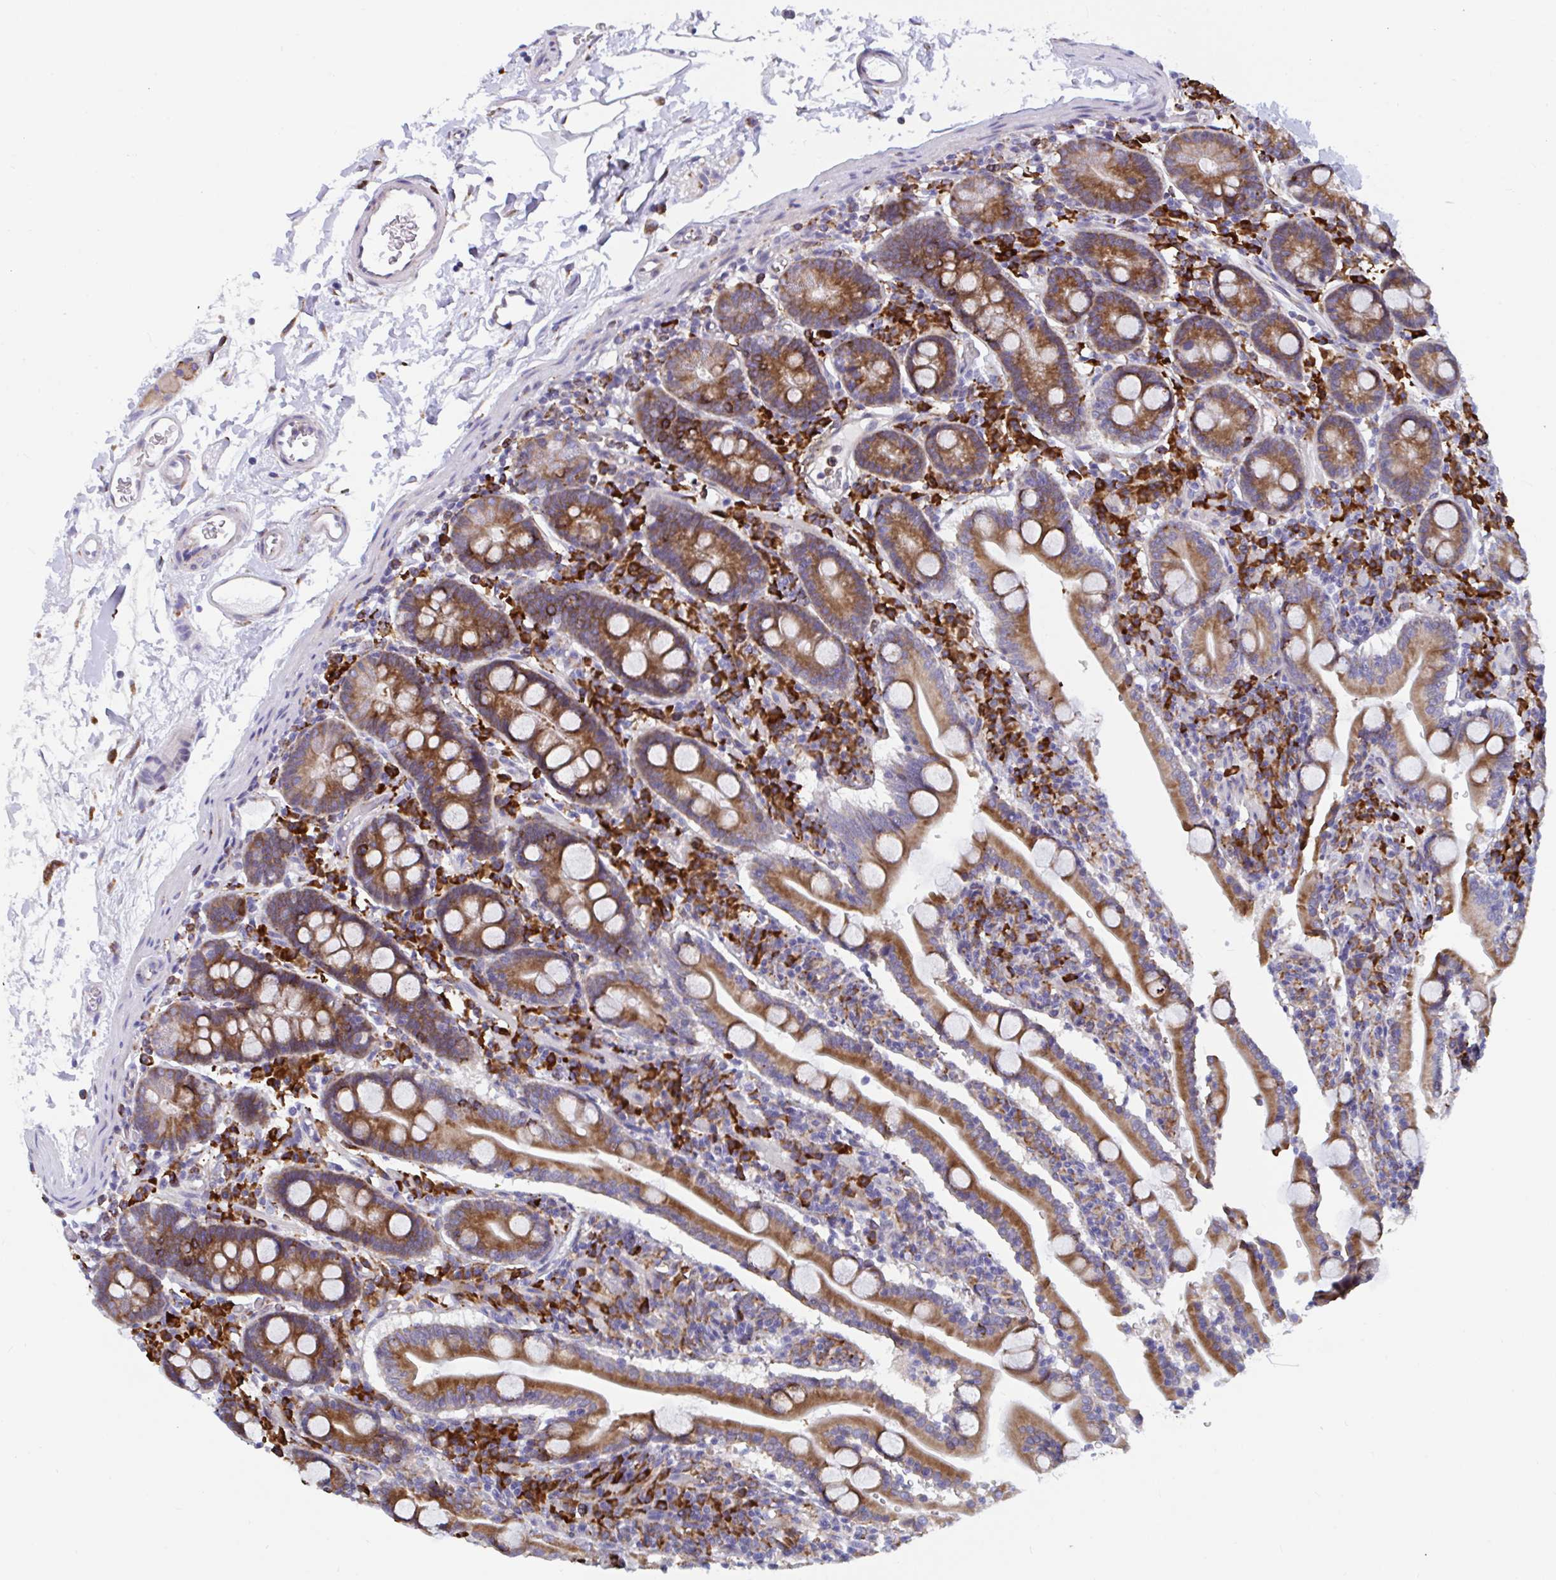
{"staining": {"intensity": "moderate", "quantity": ">75%", "location": "cytoplasmic/membranous"}, "tissue": "duodenum", "cell_type": "Glandular cells", "image_type": "normal", "snomed": [{"axis": "morphology", "description": "Normal tissue, NOS"}, {"axis": "topography", "description": "Duodenum"}], "caption": "Brown immunohistochemical staining in normal duodenum displays moderate cytoplasmic/membranous staining in approximately >75% of glandular cells. The protein is stained brown, and the nuclei are stained in blue (DAB IHC with brightfield microscopy, high magnification).", "gene": "PEAK3", "patient": {"sex": "male", "age": 35}}